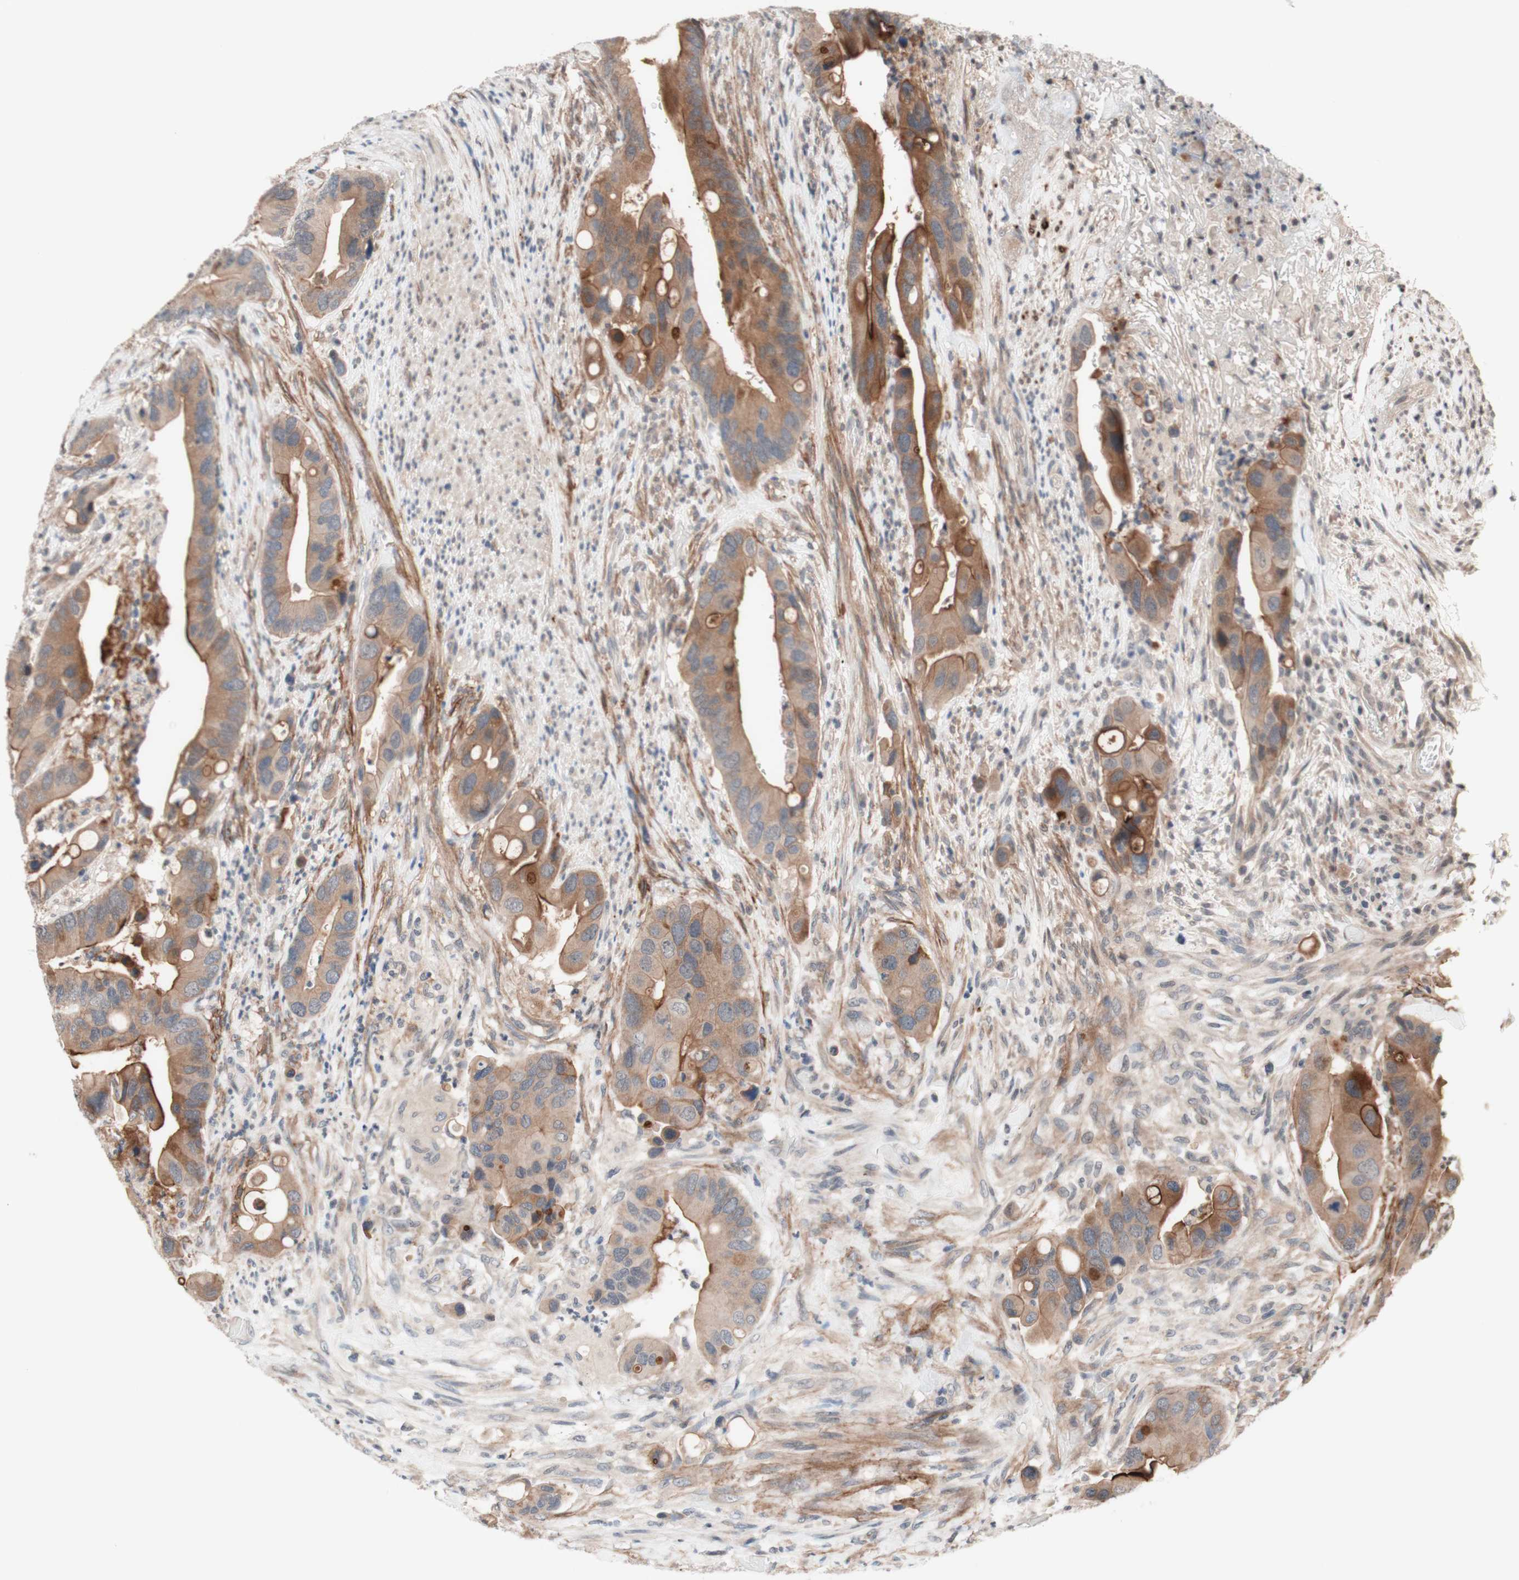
{"staining": {"intensity": "moderate", "quantity": ">75%", "location": "cytoplasmic/membranous"}, "tissue": "colorectal cancer", "cell_type": "Tumor cells", "image_type": "cancer", "snomed": [{"axis": "morphology", "description": "Adenocarcinoma, NOS"}, {"axis": "topography", "description": "Rectum"}], "caption": "Human colorectal adenocarcinoma stained for a protein (brown) shows moderate cytoplasmic/membranous positive staining in about >75% of tumor cells.", "gene": "CD55", "patient": {"sex": "female", "age": 57}}